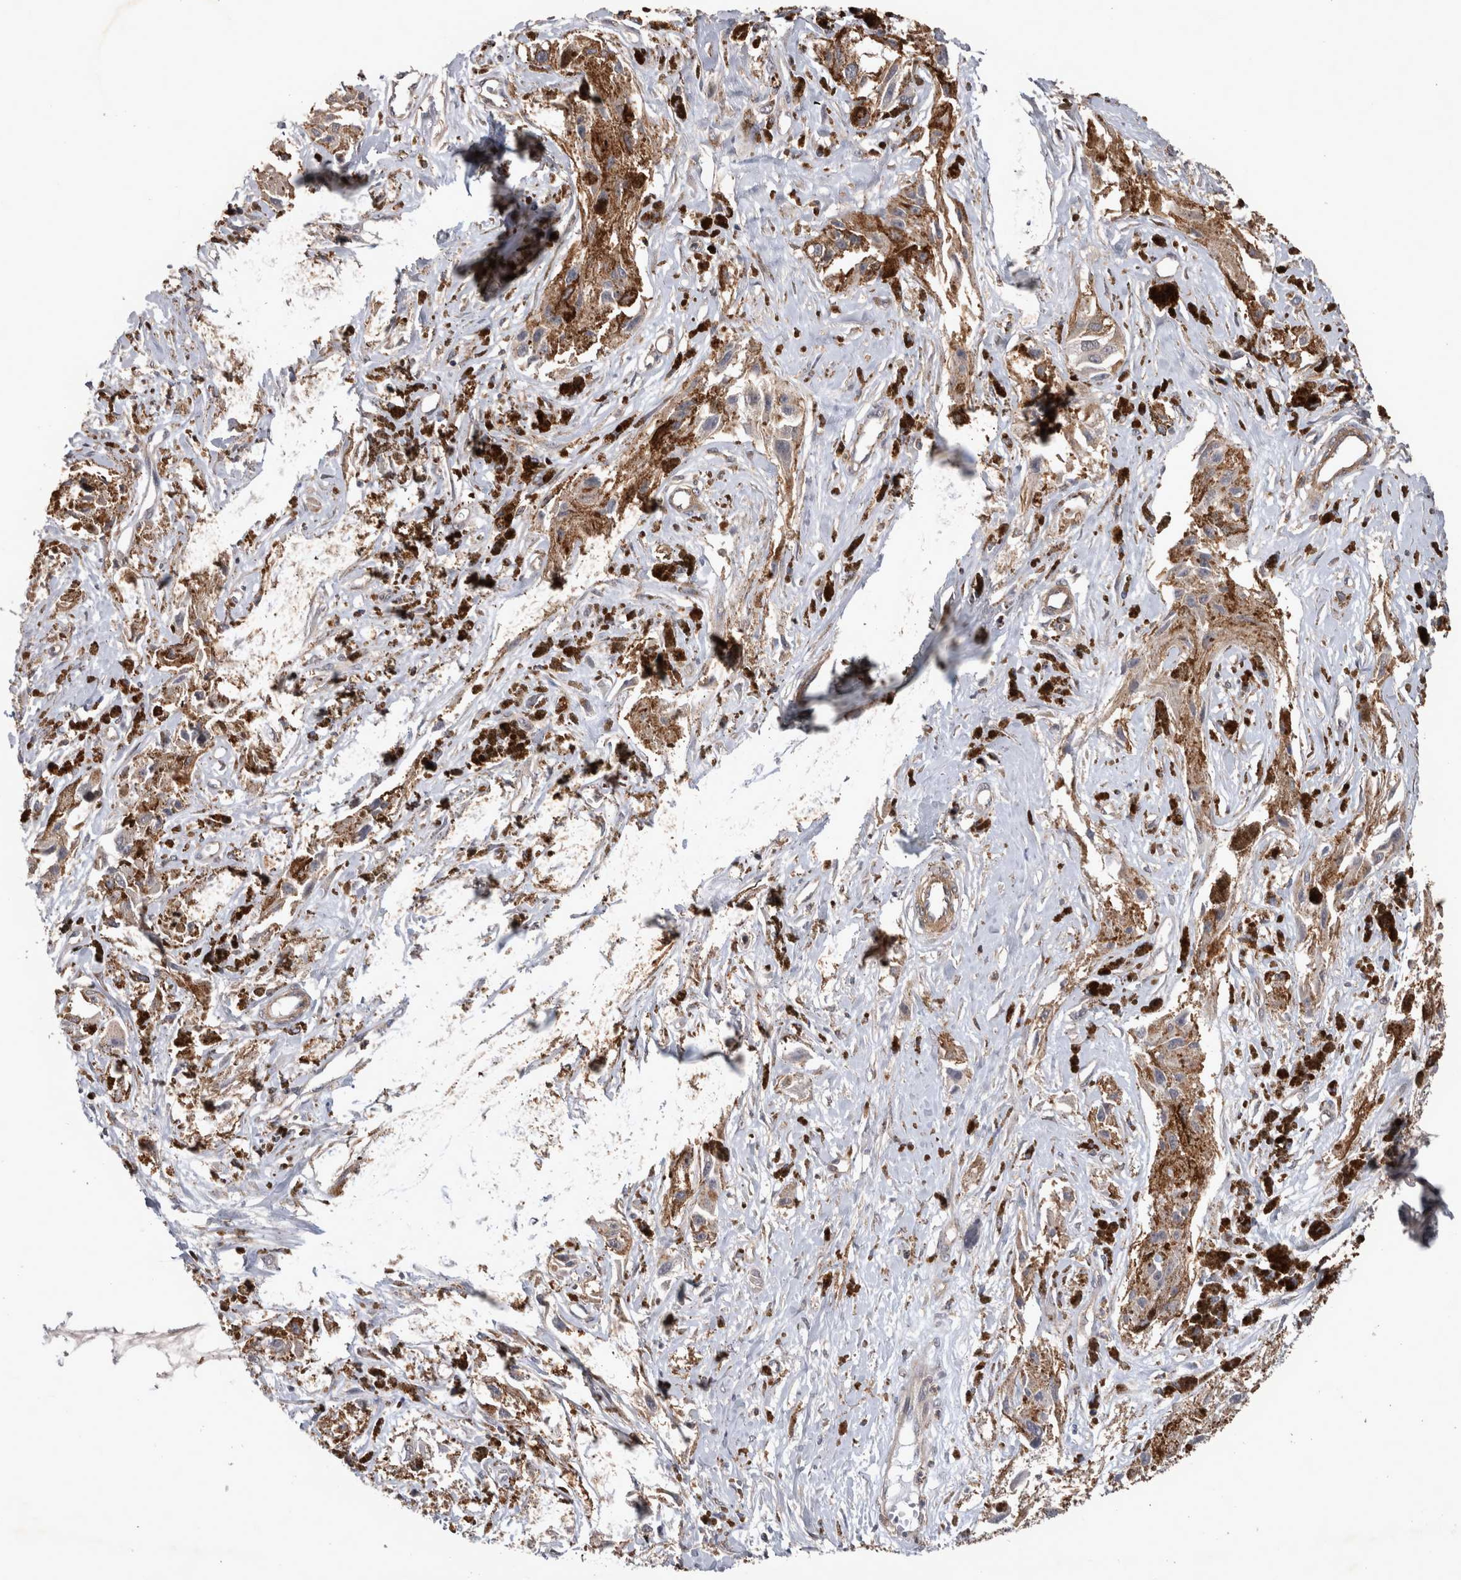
{"staining": {"intensity": "negative", "quantity": "none", "location": "none"}, "tissue": "melanoma", "cell_type": "Tumor cells", "image_type": "cancer", "snomed": [{"axis": "morphology", "description": "Malignant melanoma, NOS"}, {"axis": "topography", "description": "Skin"}], "caption": "This is a image of IHC staining of malignant melanoma, which shows no staining in tumor cells.", "gene": "SPATA48", "patient": {"sex": "male", "age": 88}}